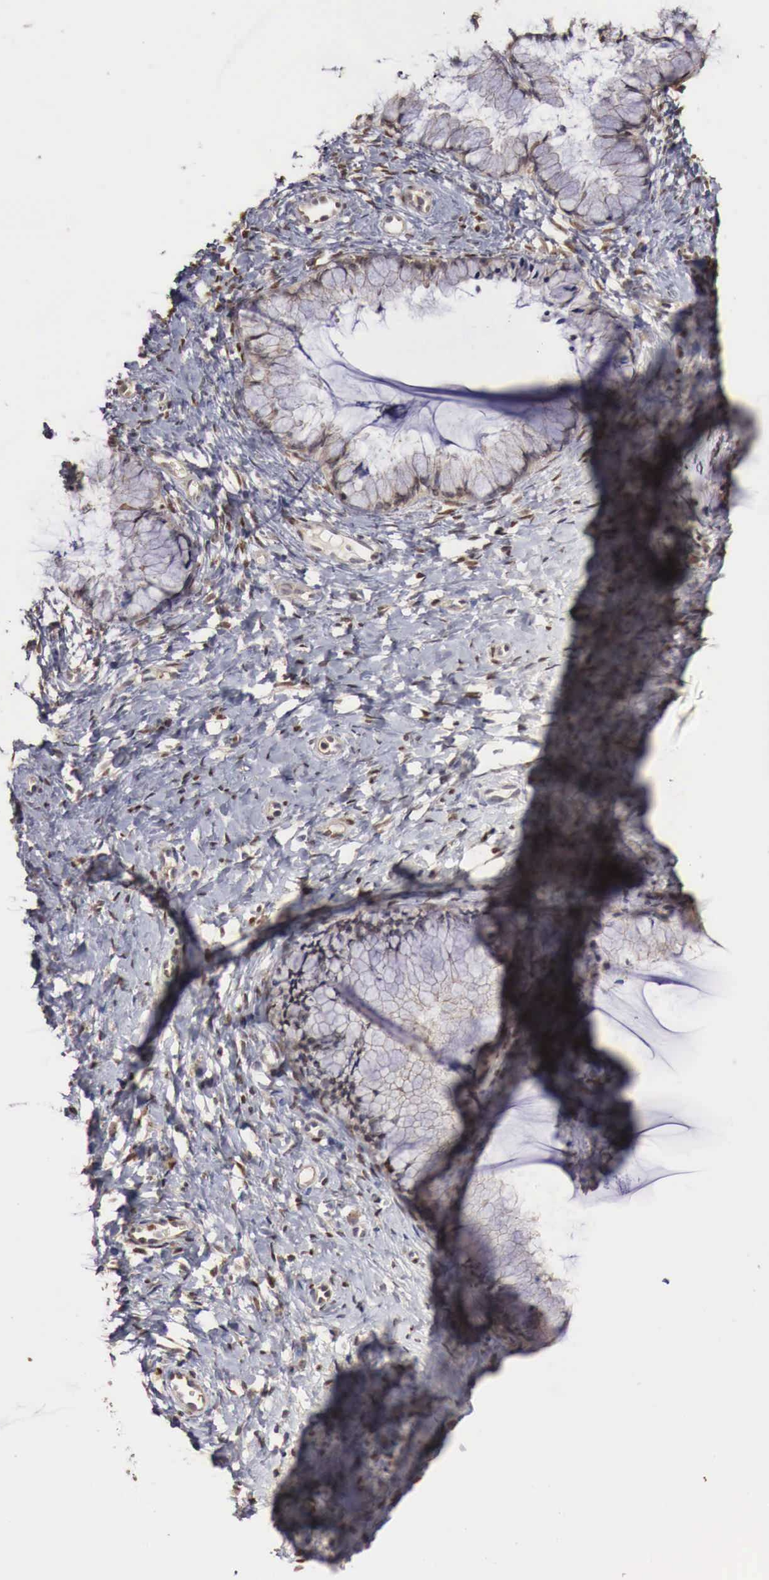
{"staining": {"intensity": "negative", "quantity": "none", "location": "none"}, "tissue": "cervix", "cell_type": "Glandular cells", "image_type": "normal", "snomed": [{"axis": "morphology", "description": "Normal tissue, NOS"}, {"axis": "topography", "description": "Cervix"}], "caption": "This is an immunohistochemistry (IHC) photomicrograph of unremarkable human cervix. There is no staining in glandular cells.", "gene": "KHDRBS2", "patient": {"sex": "female", "age": 53}}